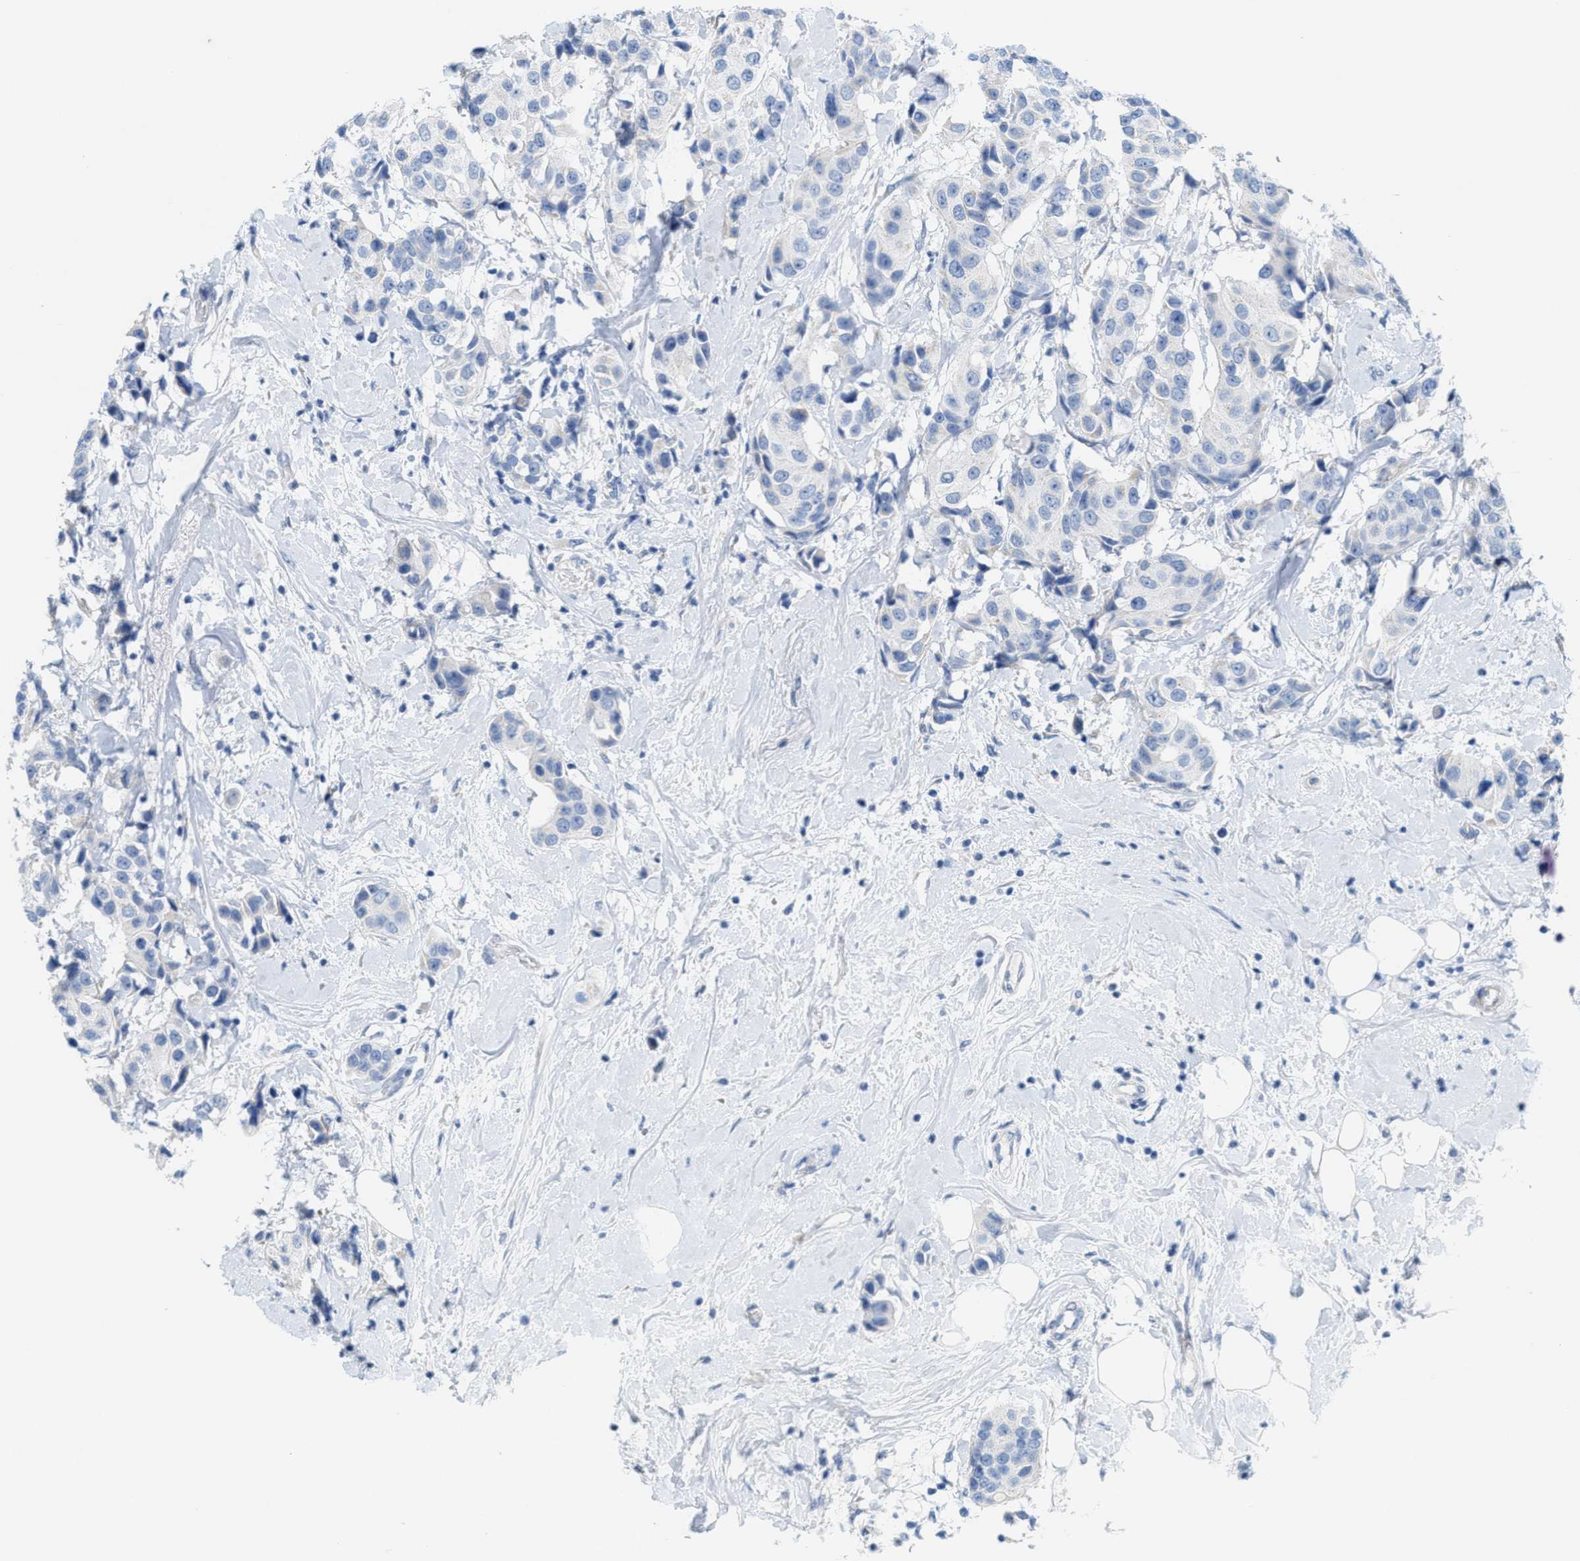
{"staining": {"intensity": "negative", "quantity": "none", "location": "none"}, "tissue": "breast cancer", "cell_type": "Tumor cells", "image_type": "cancer", "snomed": [{"axis": "morphology", "description": "Normal tissue, NOS"}, {"axis": "morphology", "description": "Duct carcinoma"}, {"axis": "topography", "description": "Breast"}], "caption": "Tumor cells are negative for brown protein staining in breast intraductal carcinoma.", "gene": "CPA2", "patient": {"sex": "female", "age": 39}}